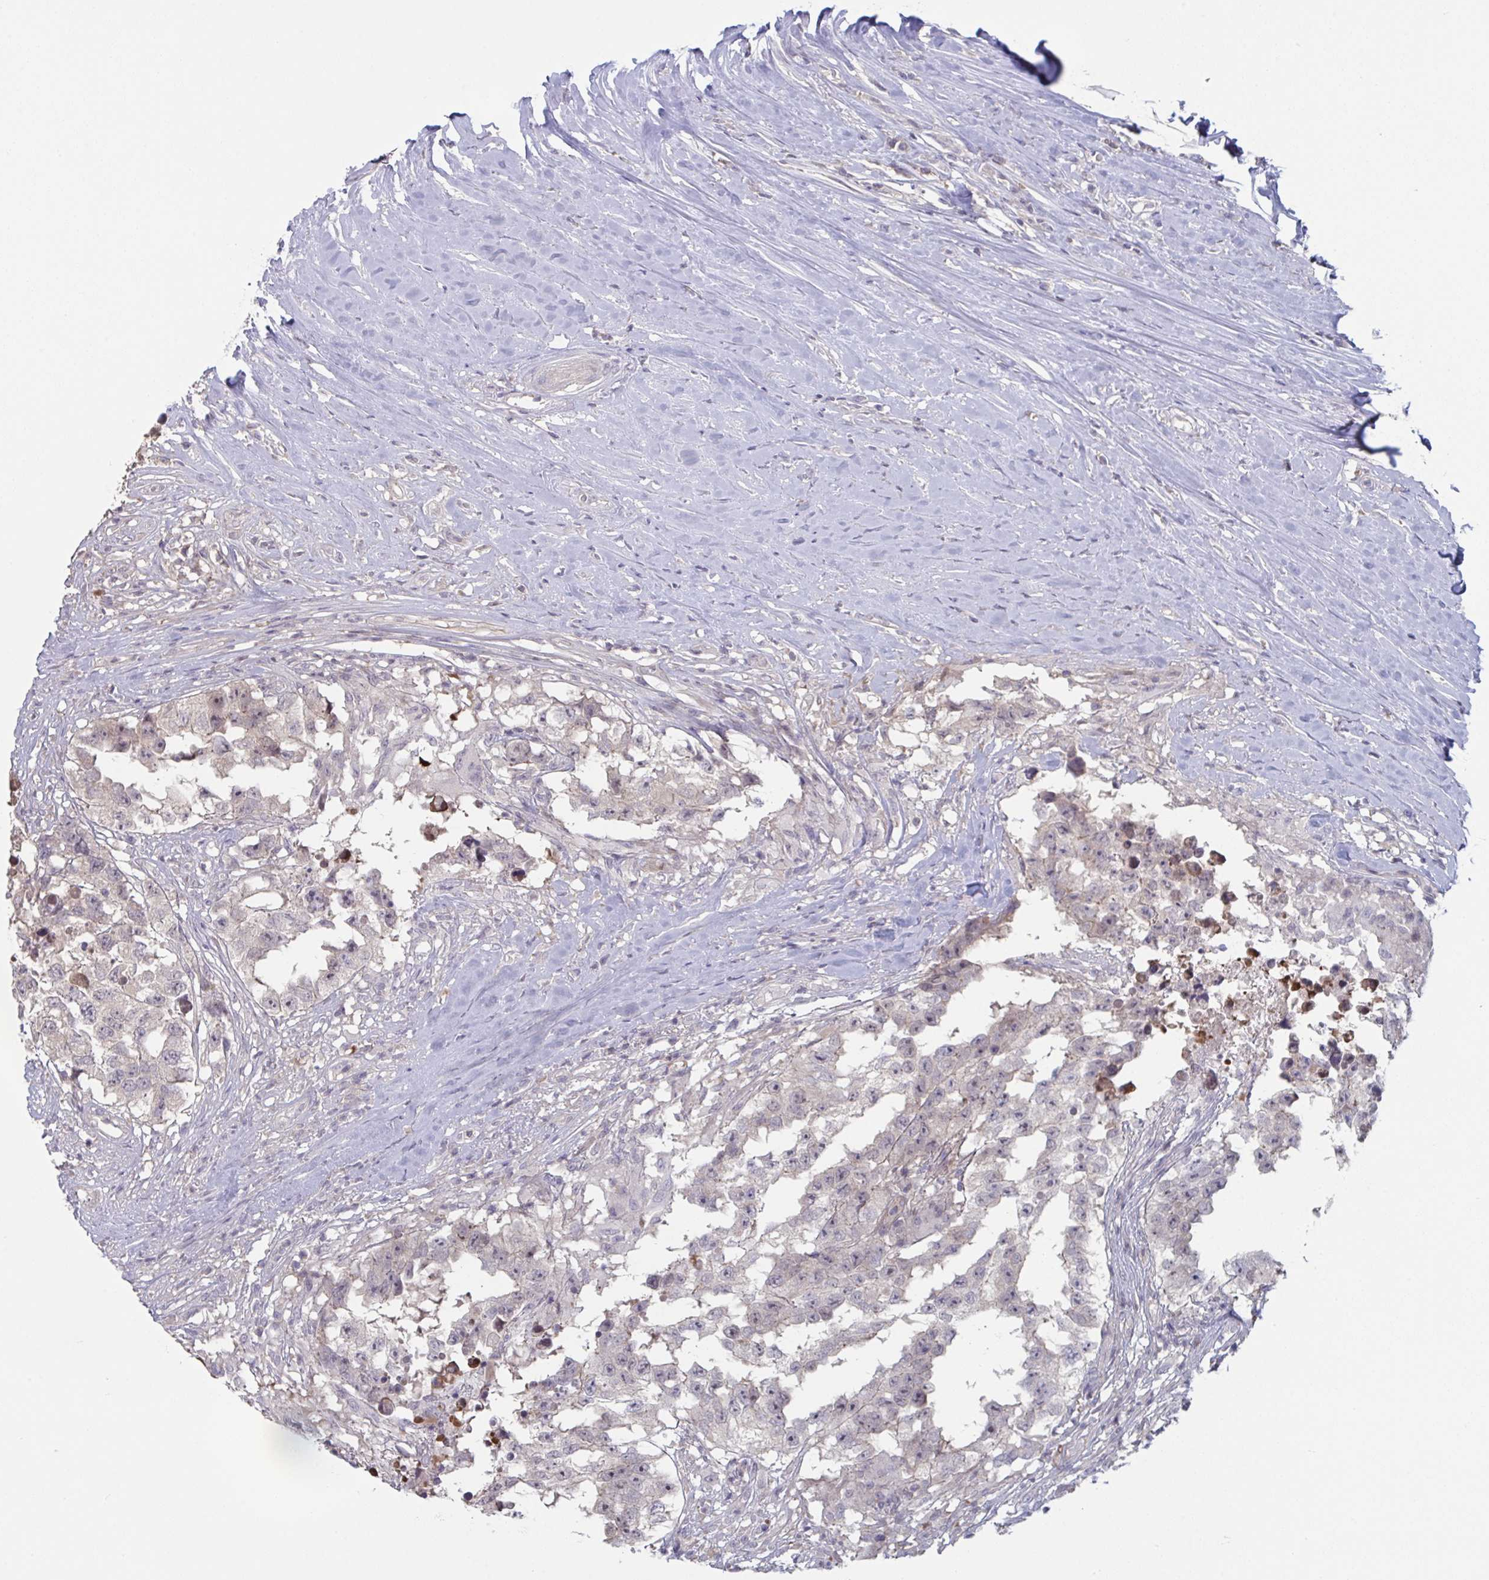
{"staining": {"intensity": "negative", "quantity": "none", "location": "none"}, "tissue": "testis cancer", "cell_type": "Tumor cells", "image_type": "cancer", "snomed": [{"axis": "morphology", "description": "Carcinoma, Embryonal, NOS"}, {"axis": "topography", "description": "Testis"}], "caption": "Immunohistochemistry (IHC) photomicrograph of human embryonal carcinoma (testis) stained for a protein (brown), which displays no positivity in tumor cells.", "gene": "STK26", "patient": {"sex": "male", "age": 83}}